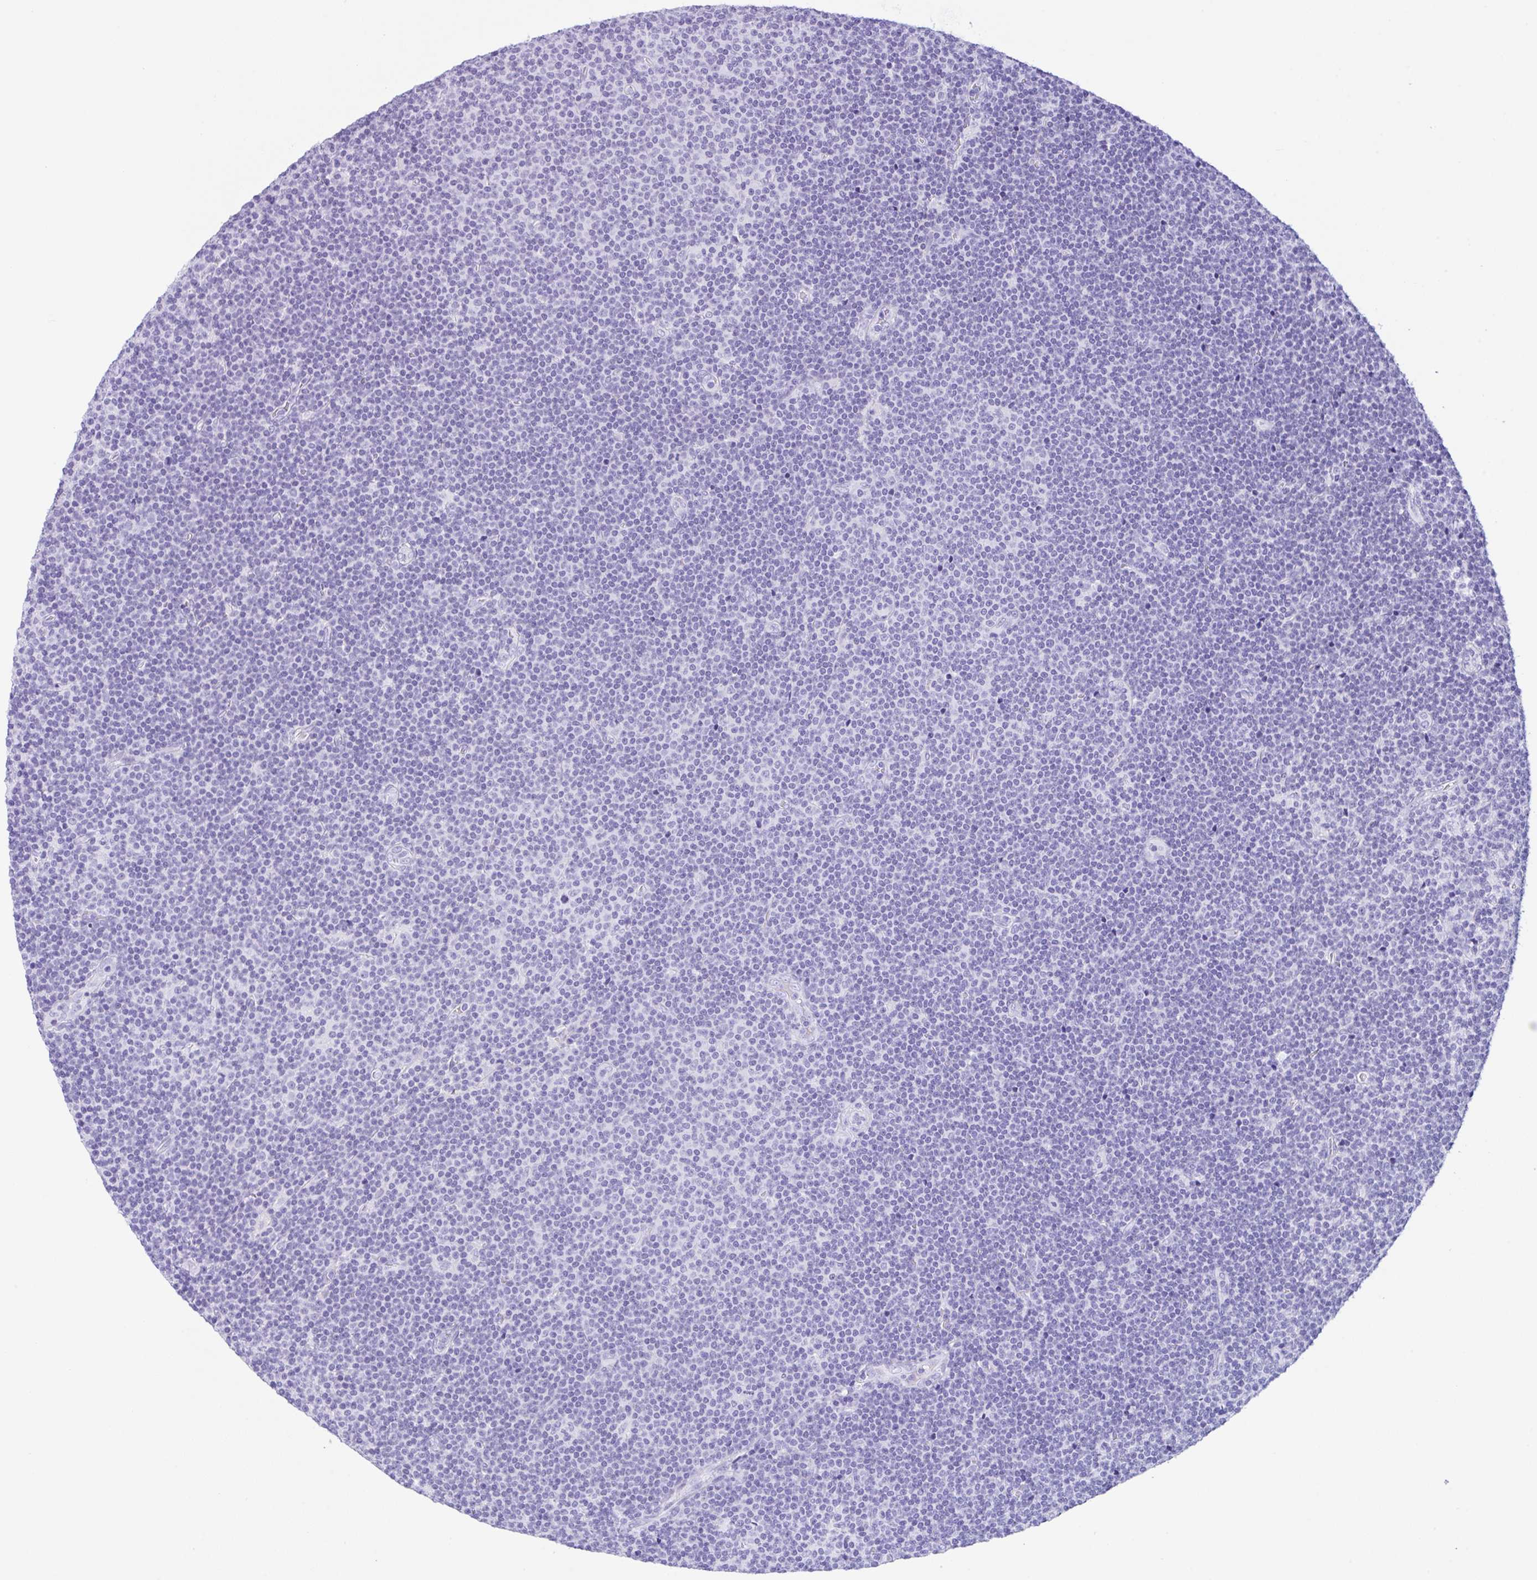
{"staining": {"intensity": "negative", "quantity": "none", "location": "none"}, "tissue": "lymphoma", "cell_type": "Tumor cells", "image_type": "cancer", "snomed": [{"axis": "morphology", "description": "Malignant lymphoma, non-Hodgkin's type, Low grade"}, {"axis": "topography", "description": "Lymph node"}], "caption": "Tumor cells are negative for brown protein staining in lymphoma.", "gene": "CPA1", "patient": {"sex": "male", "age": 48}}